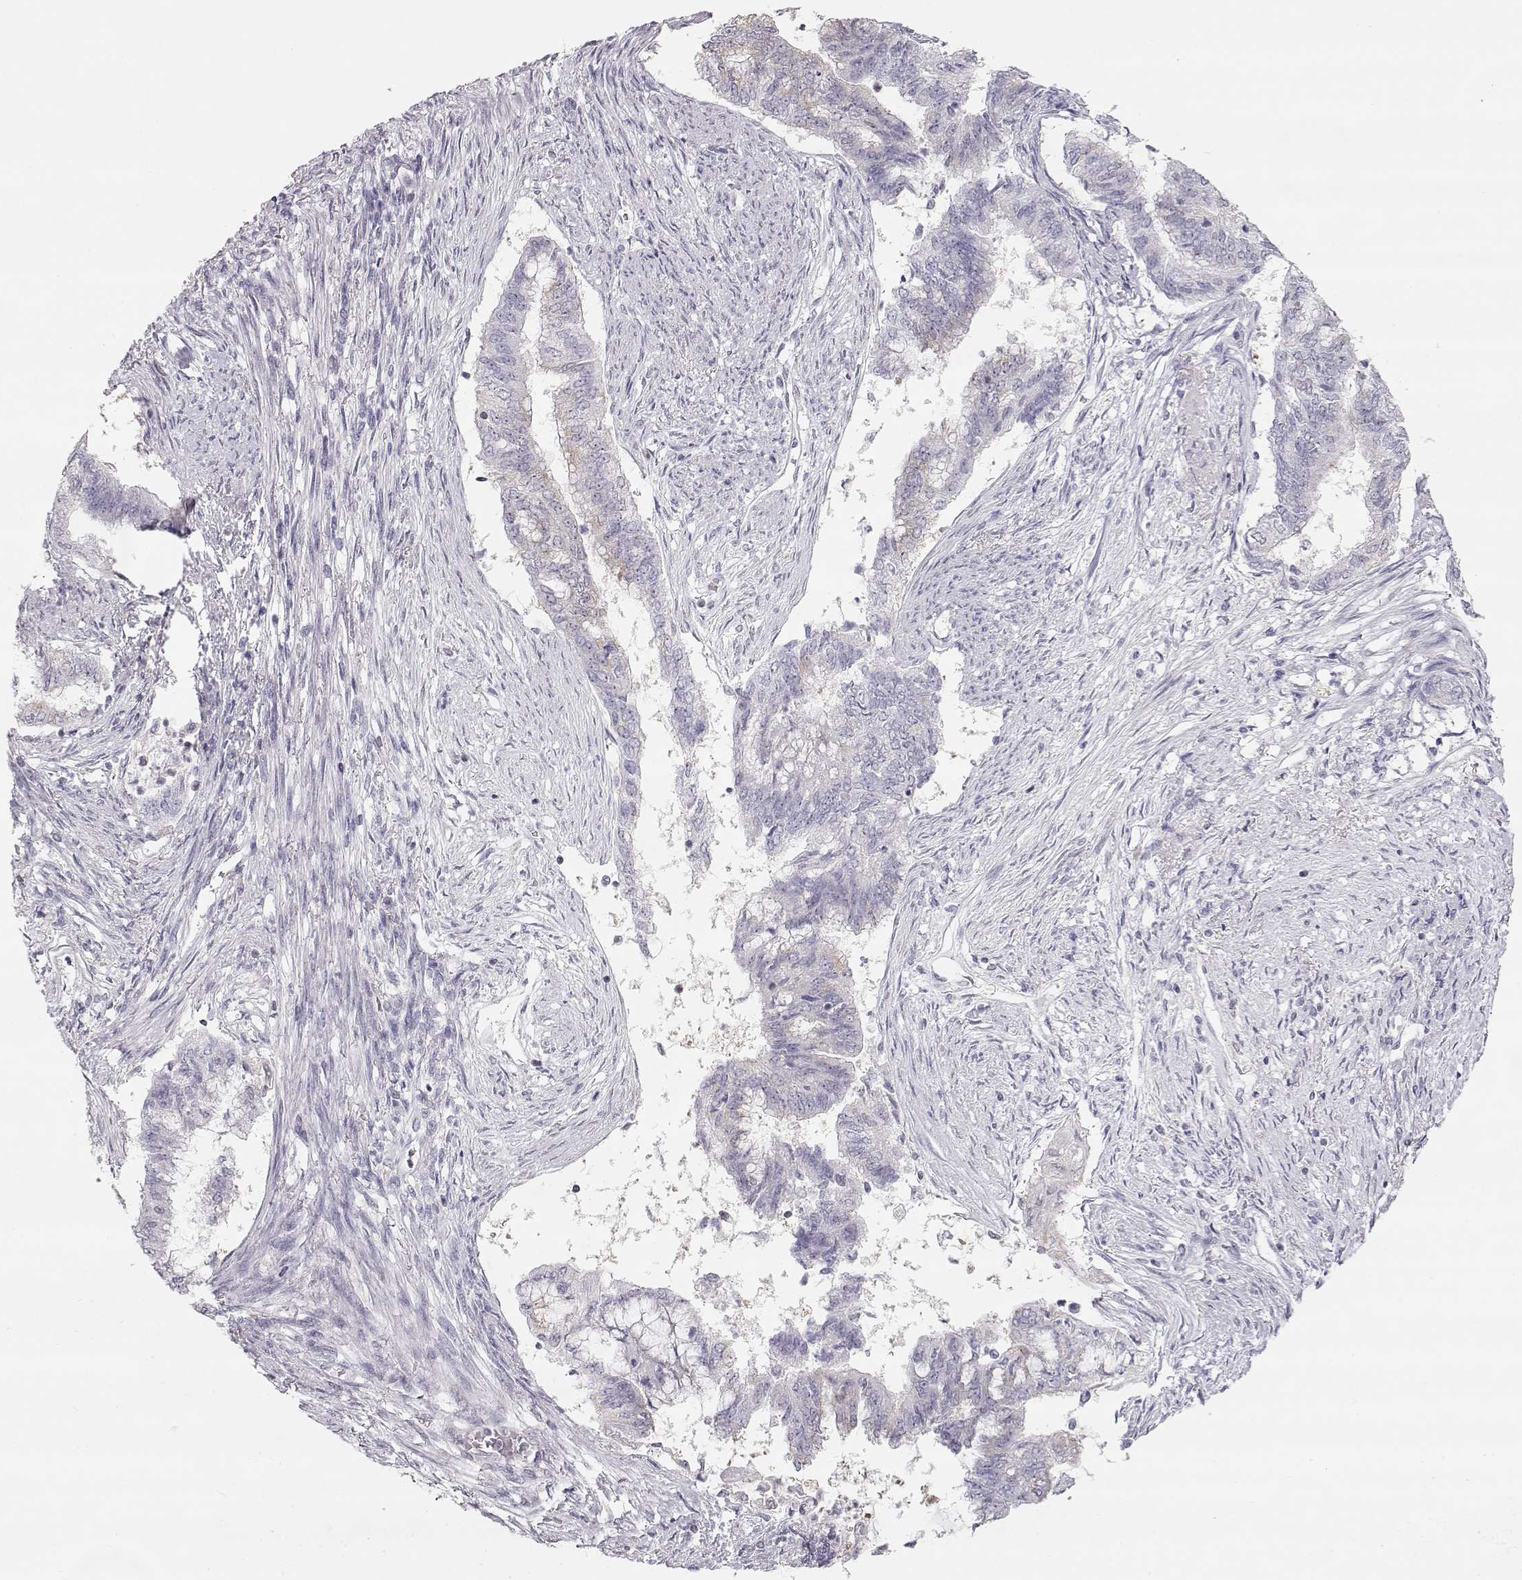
{"staining": {"intensity": "negative", "quantity": "none", "location": "none"}, "tissue": "endometrial cancer", "cell_type": "Tumor cells", "image_type": "cancer", "snomed": [{"axis": "morphology", "description": "Adenocarcinoma, NOS"}, {"axis": "topography", "description": "Endometrium"}], "caption": "Immunohistochemistry of human endometrial adenocarcinoma shows no positivity in tumor cells.", "gene": "TEPP", "patient": {"sex": "female", "age": 65}}